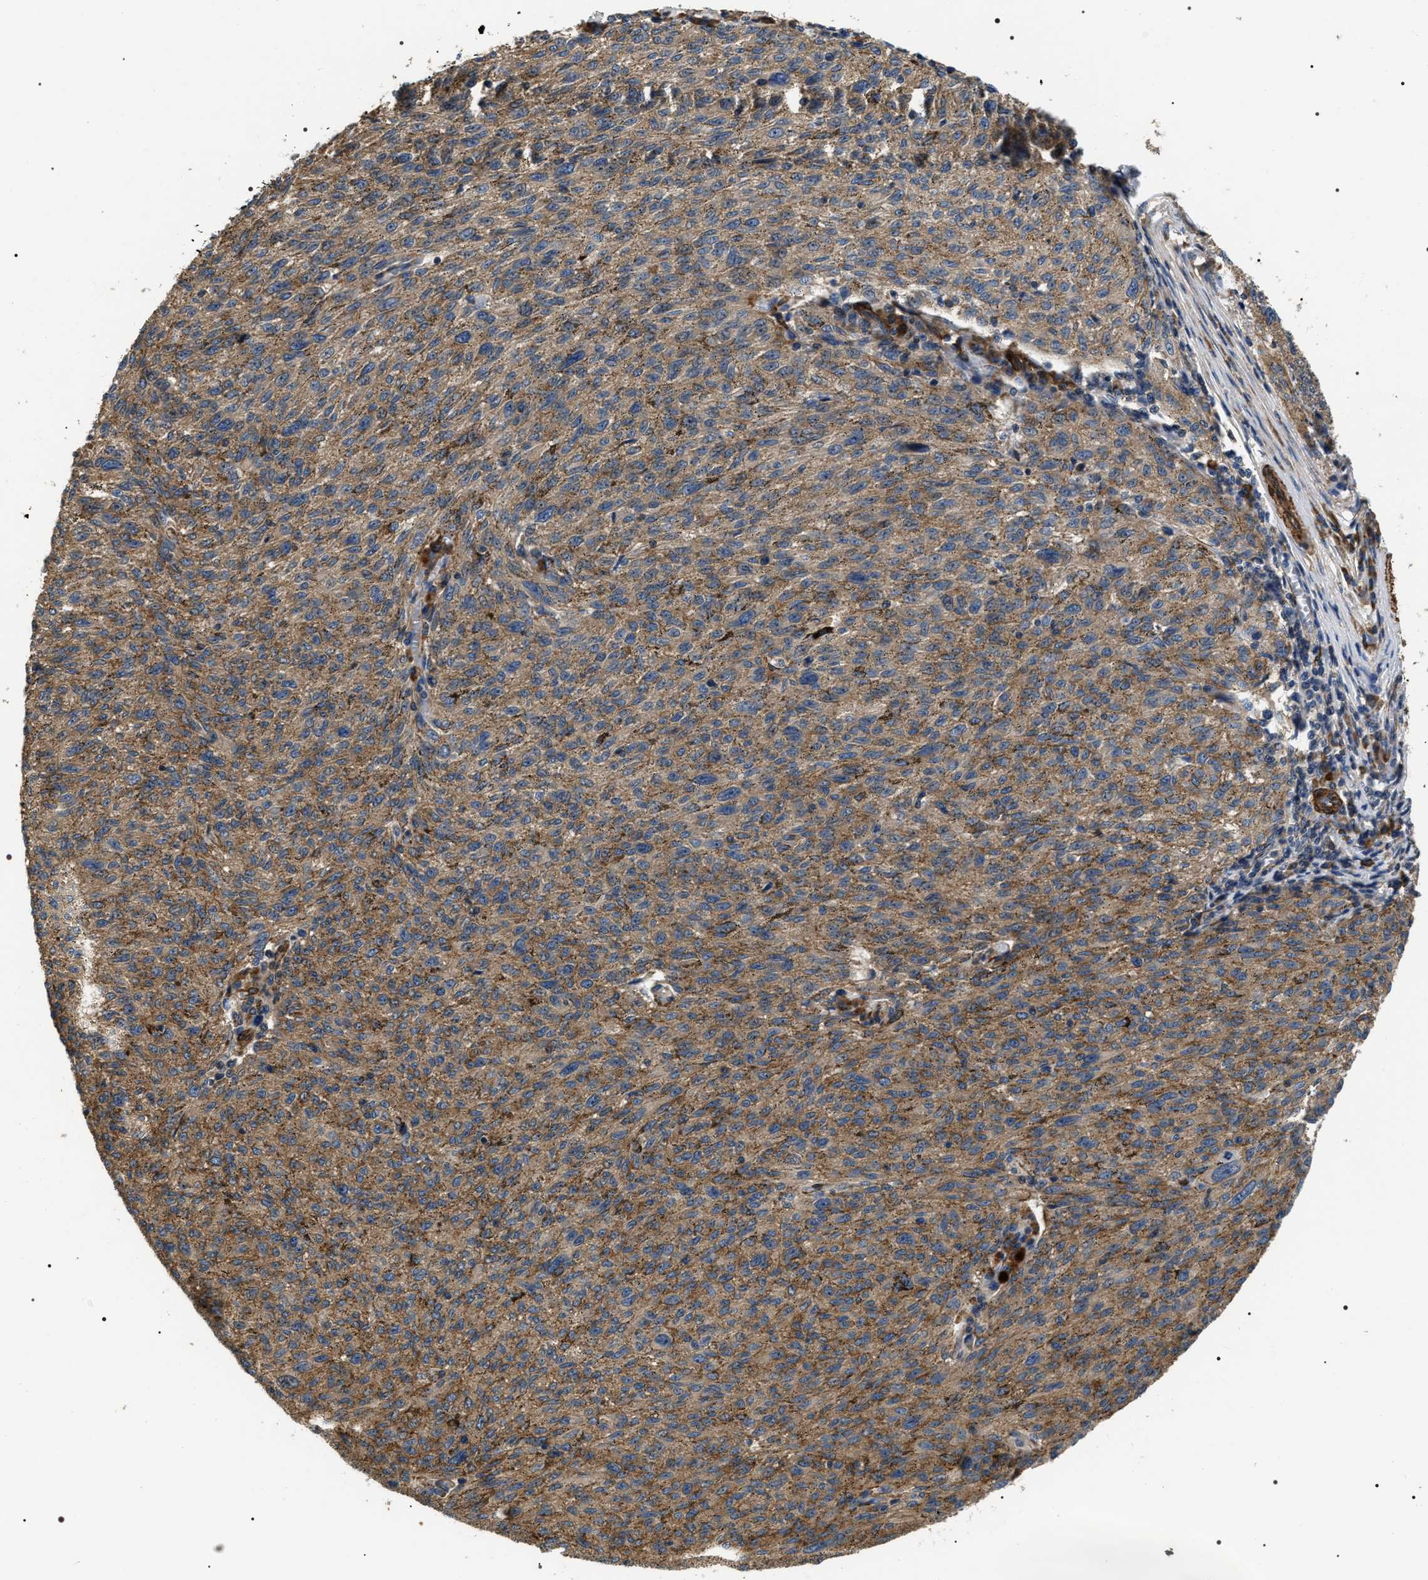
{"staining": {"intensity": "weak", "quantity": "25%-75%", "location": "cytoplasmic/membranous"}, "tissue": "melanoma", "cell_type": "Tumor cells", "image_type": "cancer", "snomed": [{"axis": "morphology", "description": "Malignant melanoma, NOS"}, {"axis": "topography", "description": "Skin"}], "caption": "This is a histology image of immunohistochemistry staining of malignant melanoma, which shows weak expression in the cytoplasmic/membranous of tumor cells.", "gene": "ZC3HAV1L", "patient": {"sex": "female", "age": 72}}